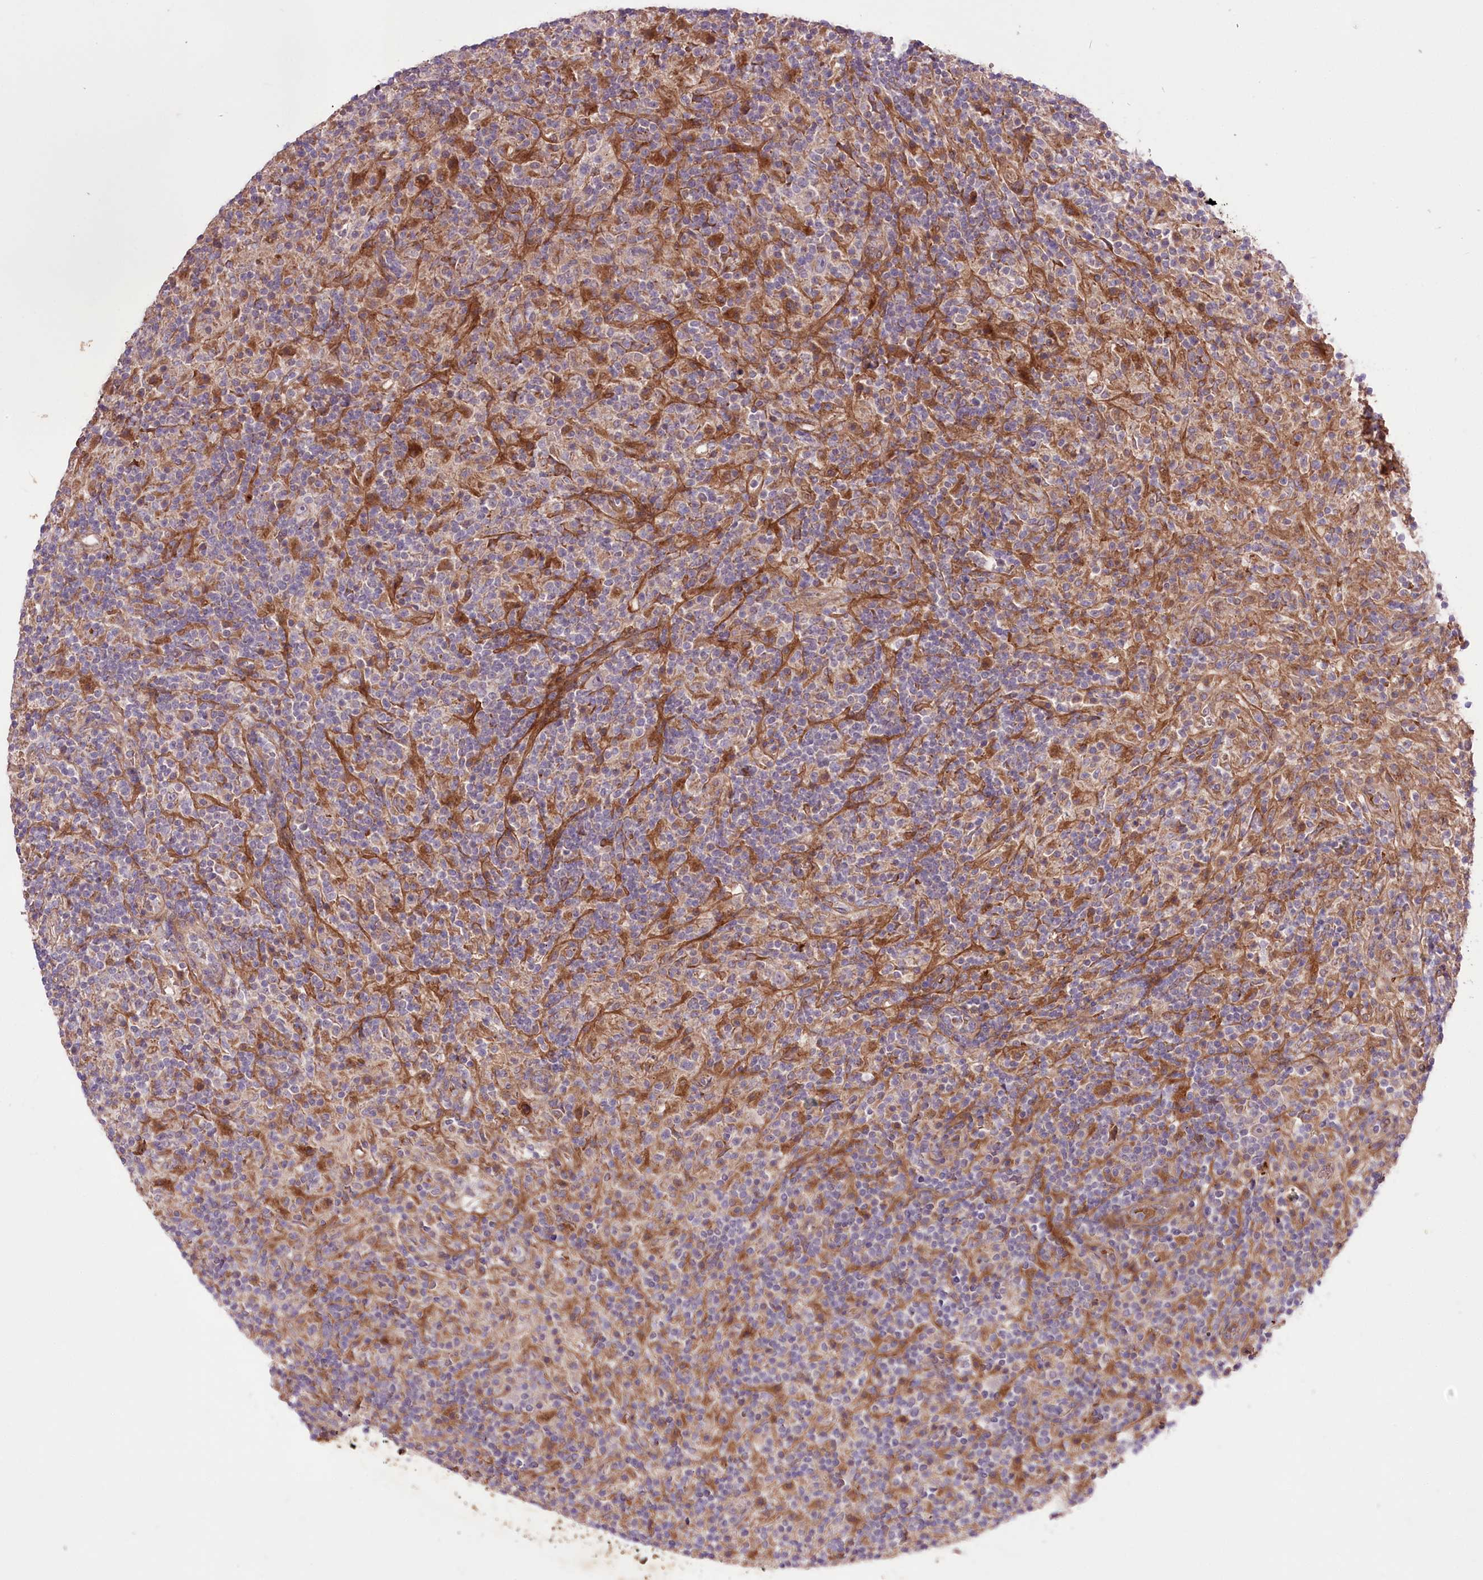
{"staining": {"intensity": "negative", "quantity": "none", "location": "none"}, "tissue": "lymphoma", "cell_type": "Tumor cells", "image_type": "cancer", "snomed": [{"axis": "morphology", "description": "Hodgkin's disease, NOS"}, {"axis": "topography", "description": "Lymph node"}], "caption": "An image of lymphoma stained for a protein reveals no brown staining in tumor cells.", "gene": "TRUB1", "patient": {"sex": "male", "age": 70}}